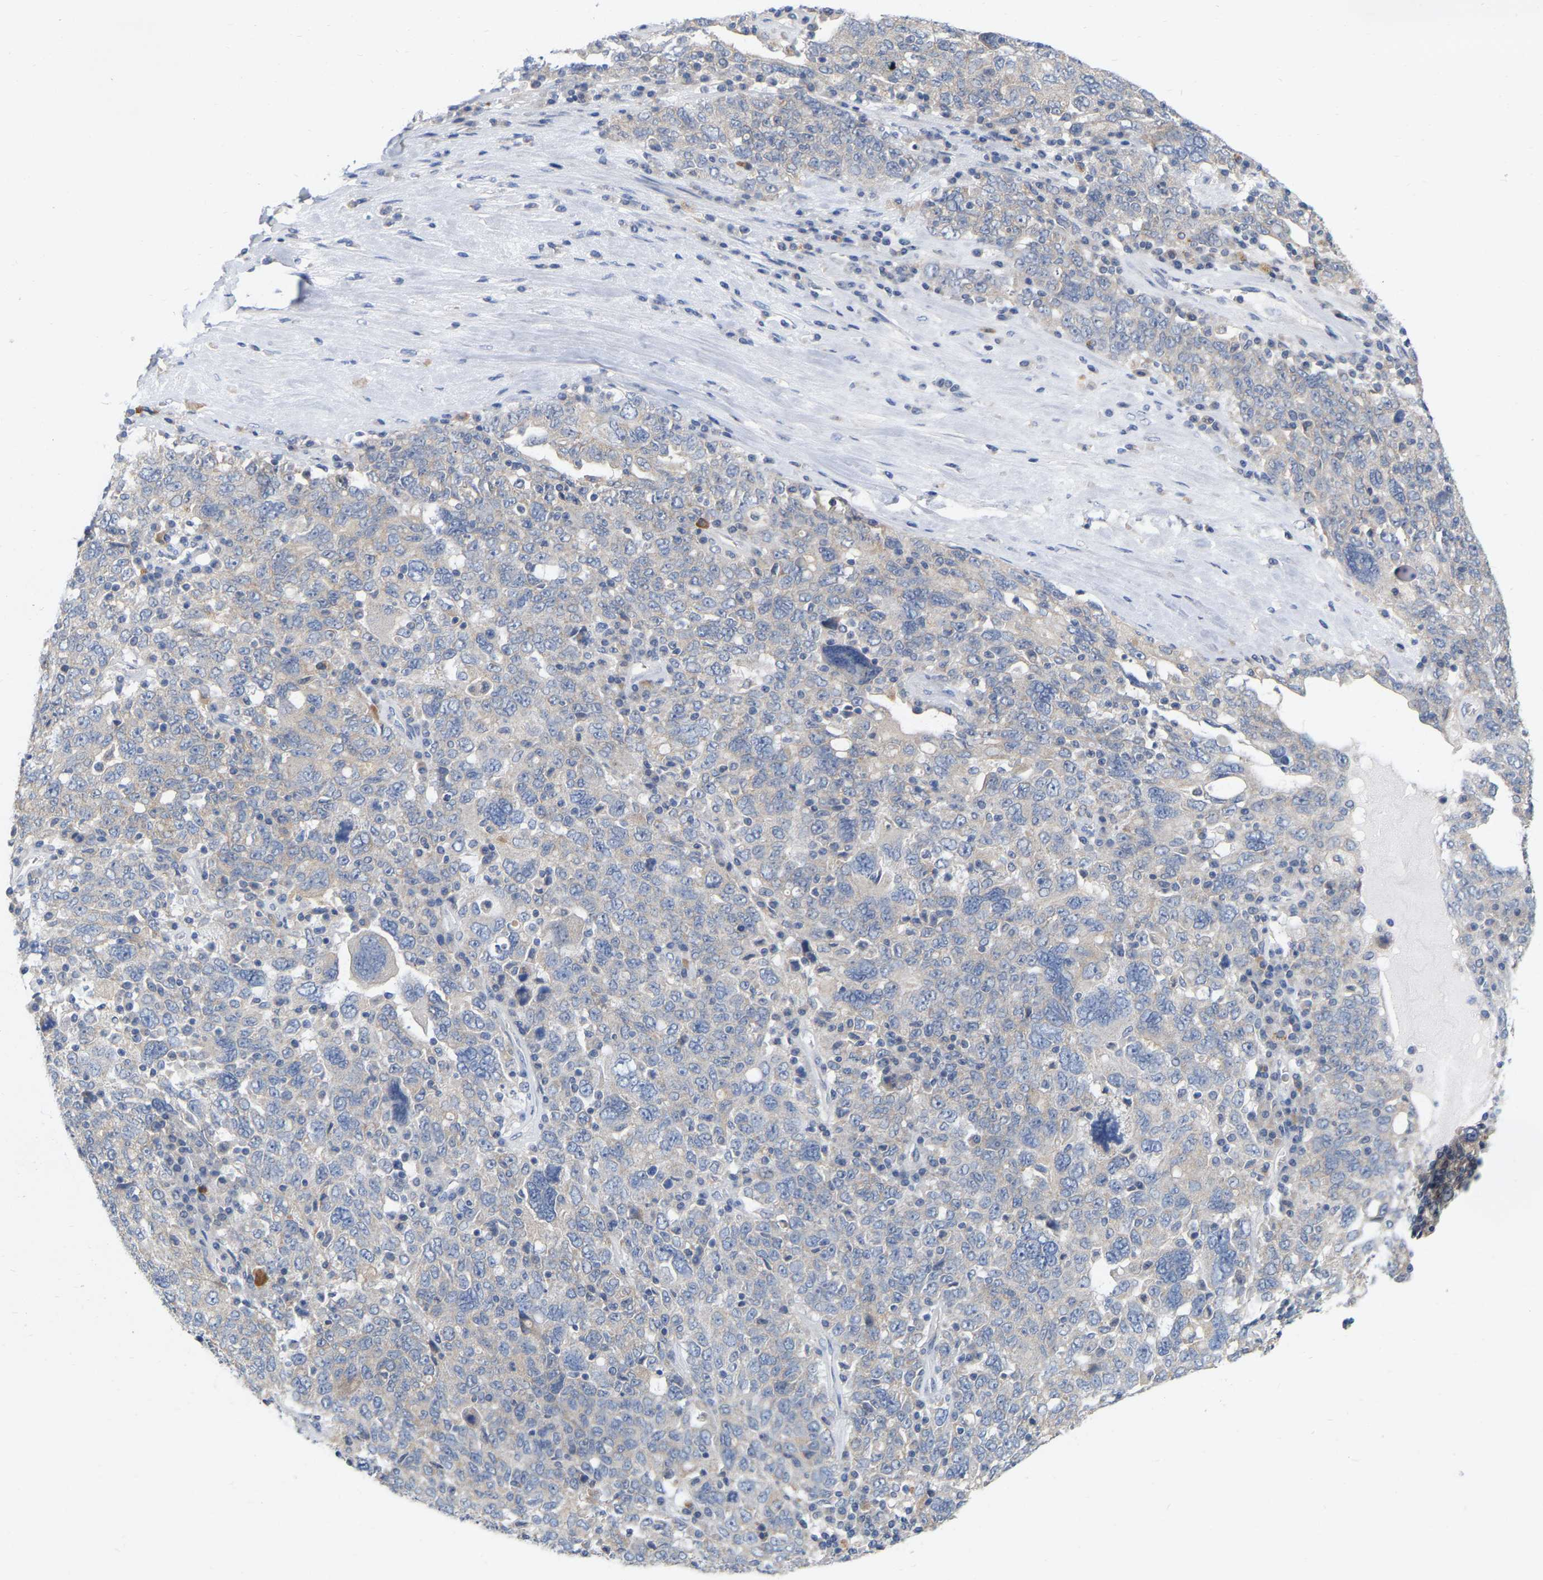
{"staining": {"intensity": "negative", "quantity": "none", "location": "none"}, "tissue": "ovarian cancer", "cell_type": "Tumor cells", "image_type": "cancer", "snomed": [{"axis": "morphology", "description": "Carcinoma, endometroid"}, {"axis": "topography", "description": "Ovary"}], "caption": "There is no significant positivity in tumor cells of endometroid carcinoma (ovarian). (Brightfield microscopy of DAB (3,3'-diaminobenzidine) immunohistochemistry (IHC) at high magnification).", "gene": "WIPI2", "patient": {"sex": "female", "age": 62}}